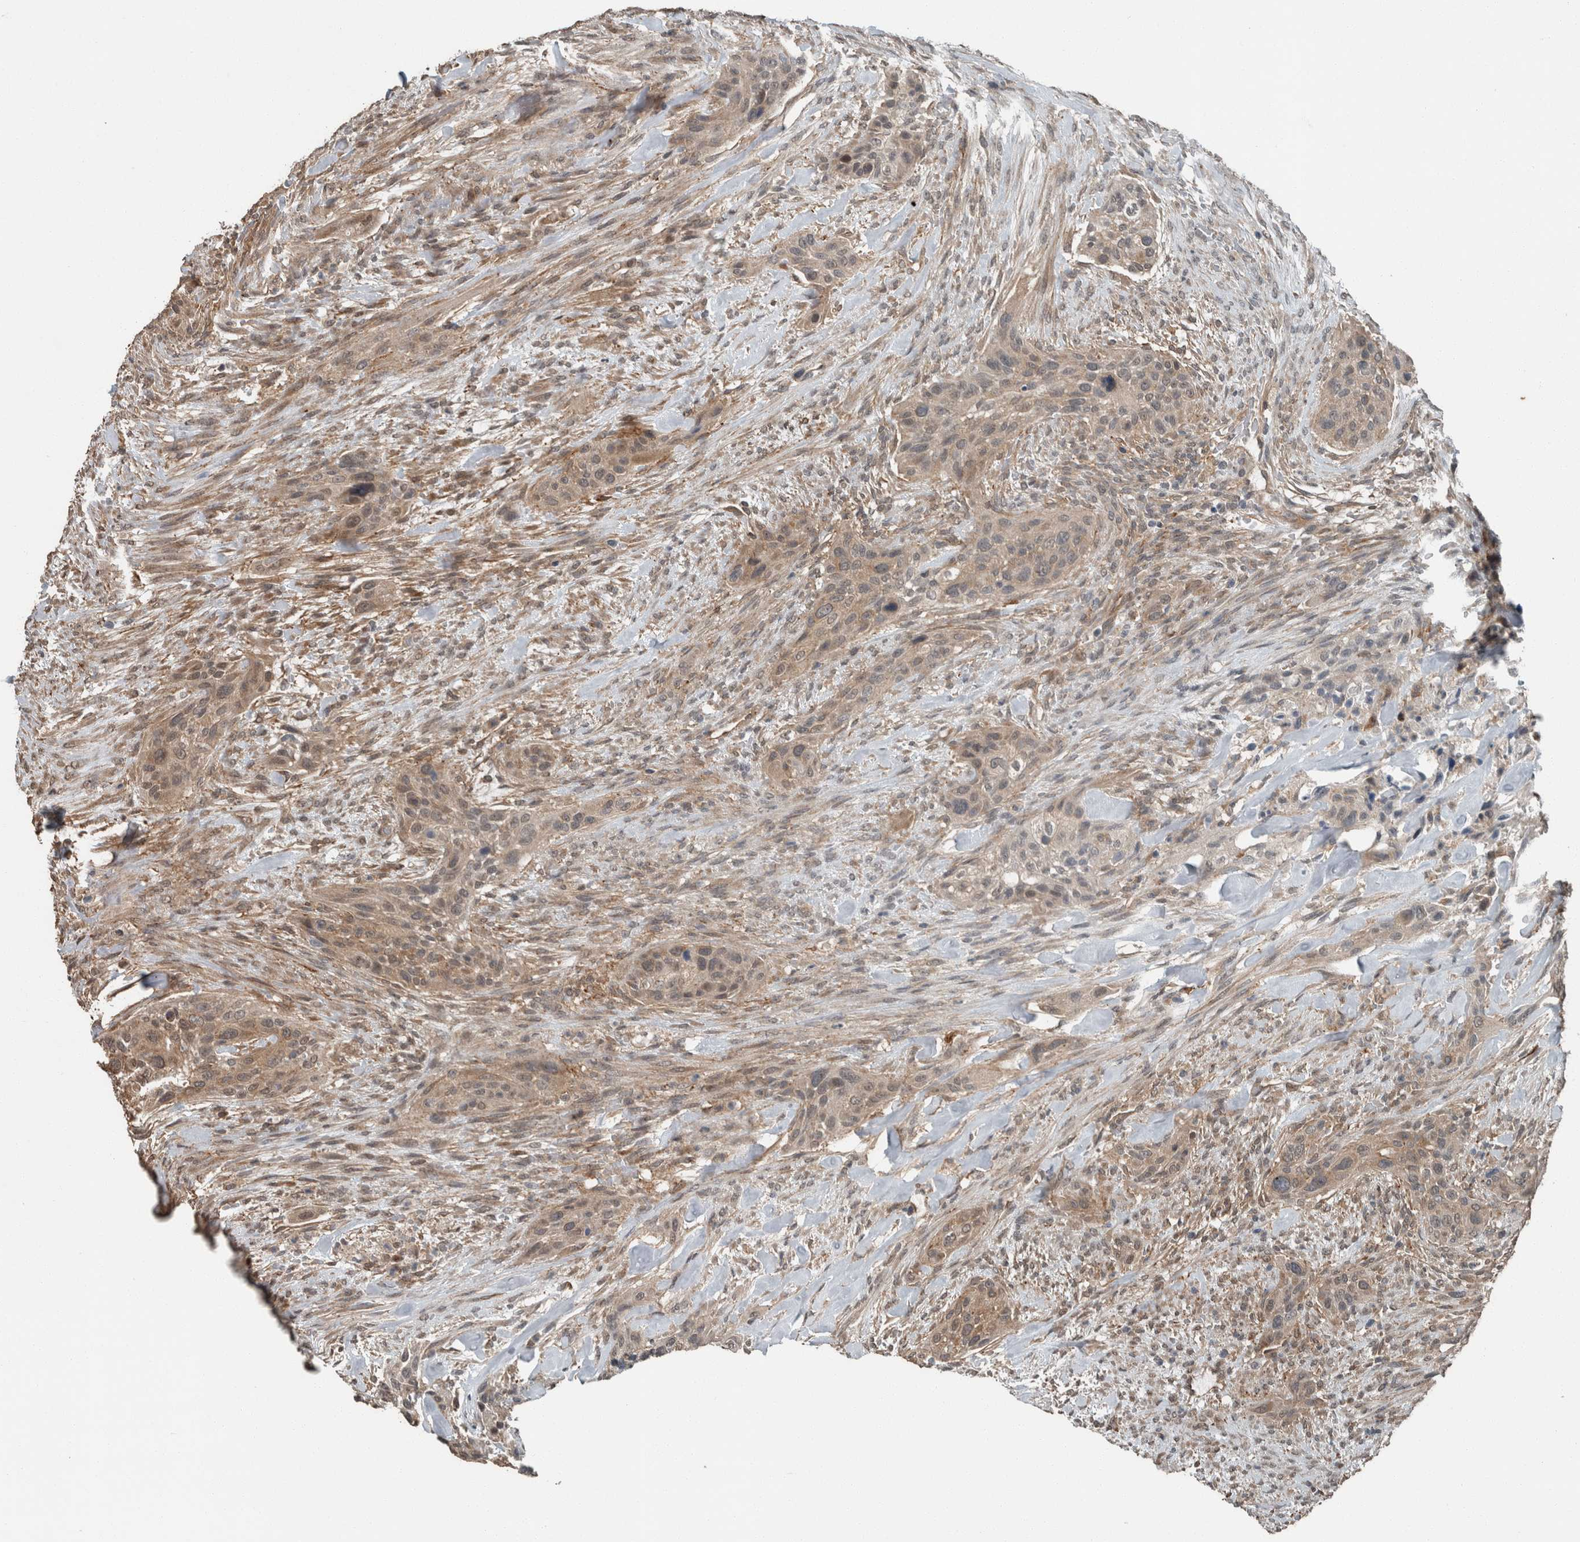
{"staining": {"intensity": "weak", "quantity": "25%-75%", "location": "cytoplasmic/membranous"}, "tissue": "urothelial cancer", "cell_type": "Tumor cells", "image_type": "cancer", "snomed": [{"axis": "morphology", "description": "Urothelial carcinoma, High grade"}, {"axis": "topography", "description": "Urinary bladder"}], "caption": "Weak cytoplasmic/membranous expression is identified in about 25%-75% of tumor cells in urothelial carcinoma (high-grade).", "gene": "MYO1E", "patient": {"sex": "male", "age": 35}}